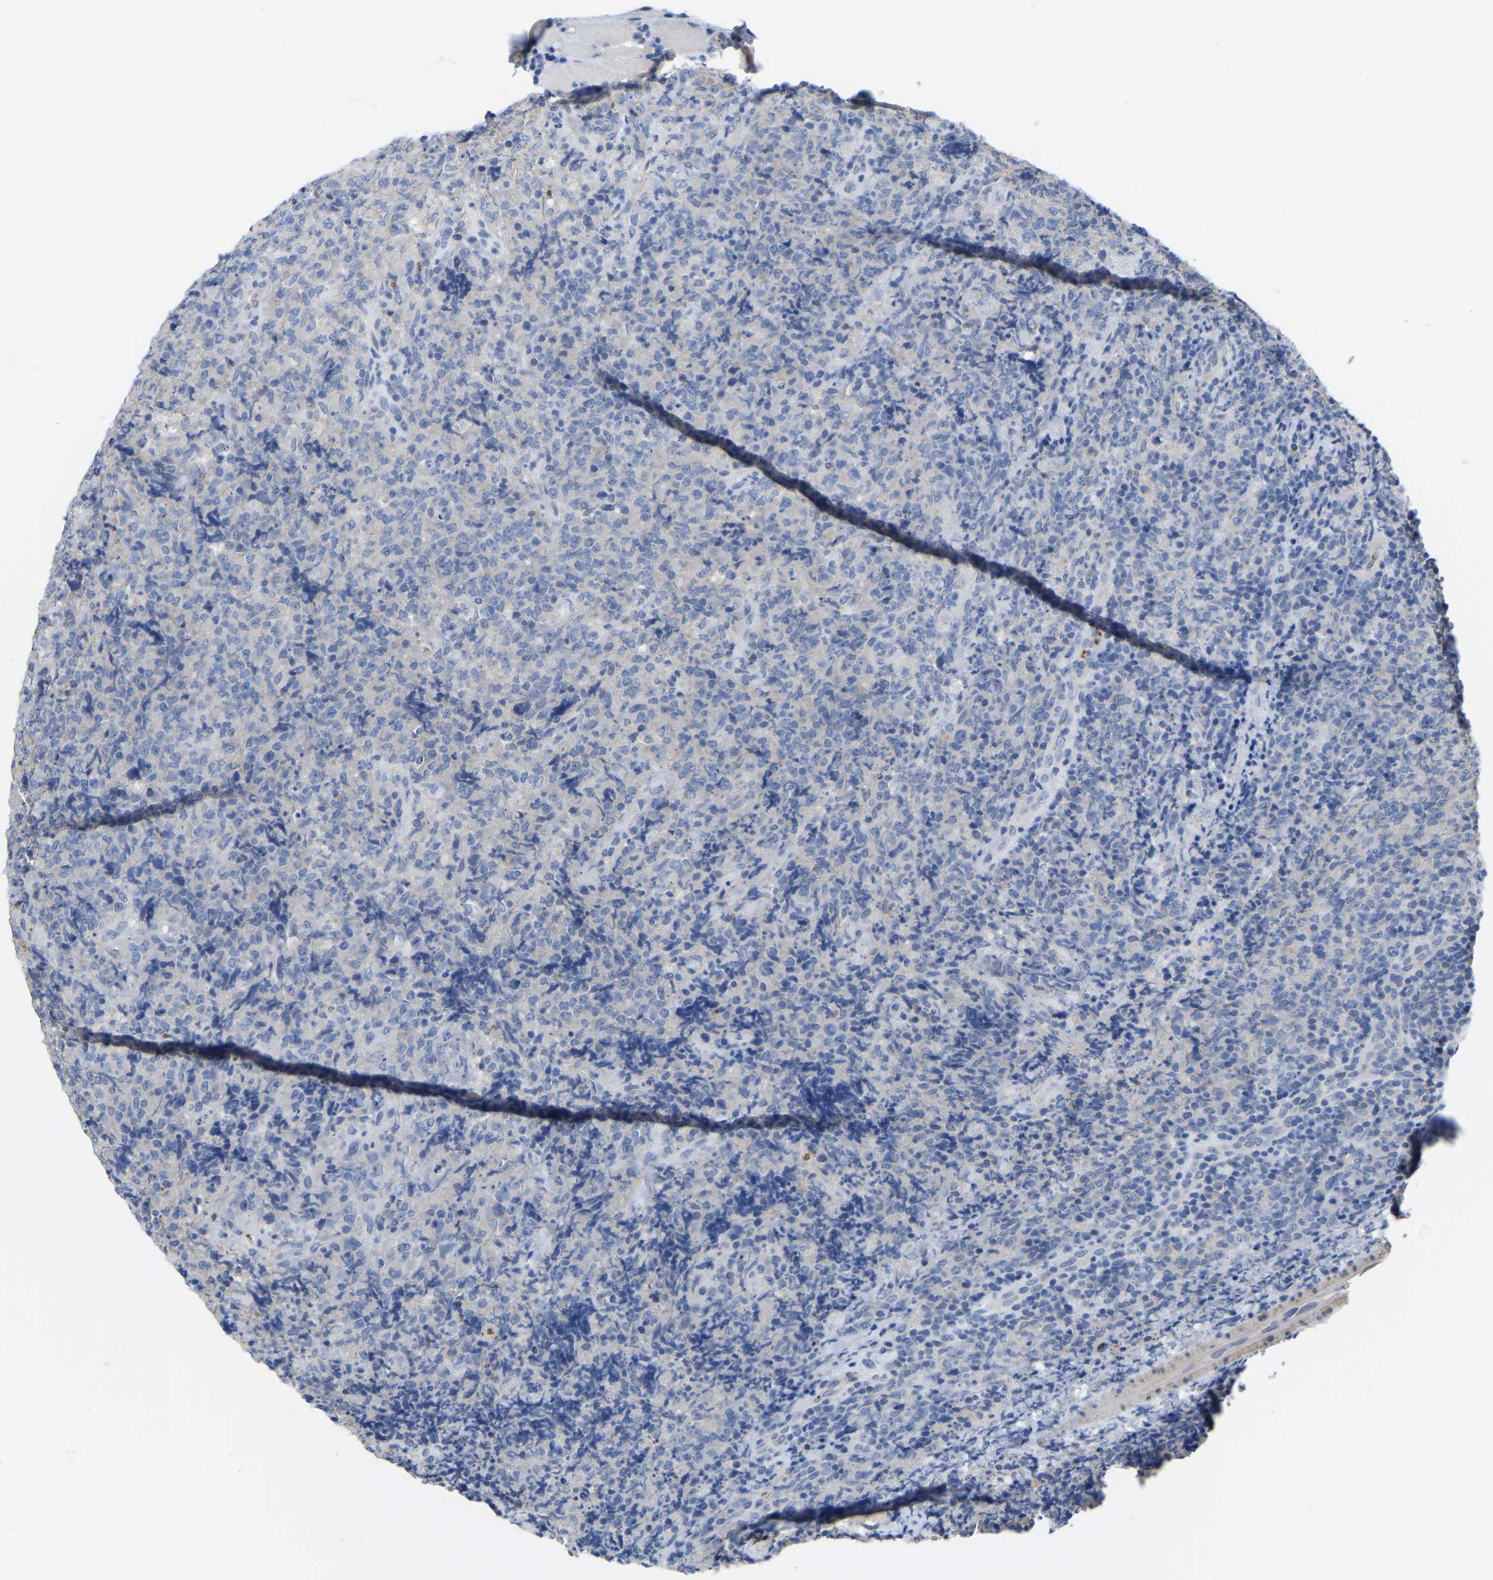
{"staining": {"intensity": "negative", "quantity": "none", "location": "none"}, "tissue": "lymphoma", "cell_type": "Tumor cells", "image_type": "cancer", "snomed": [{"axis": "morphology", "description": "Malignant lymphoma, non-Hodgkin's type, High grade"}, {"axis": "topography", "description": "Tonsil"}], "caption": "Tumor cells are negative for protein expression in human high-grade malignant lymphoma, non-Hodgkin's type.", "gene": "ZNF449", "patient": {"sex": "female", "age": 36}}